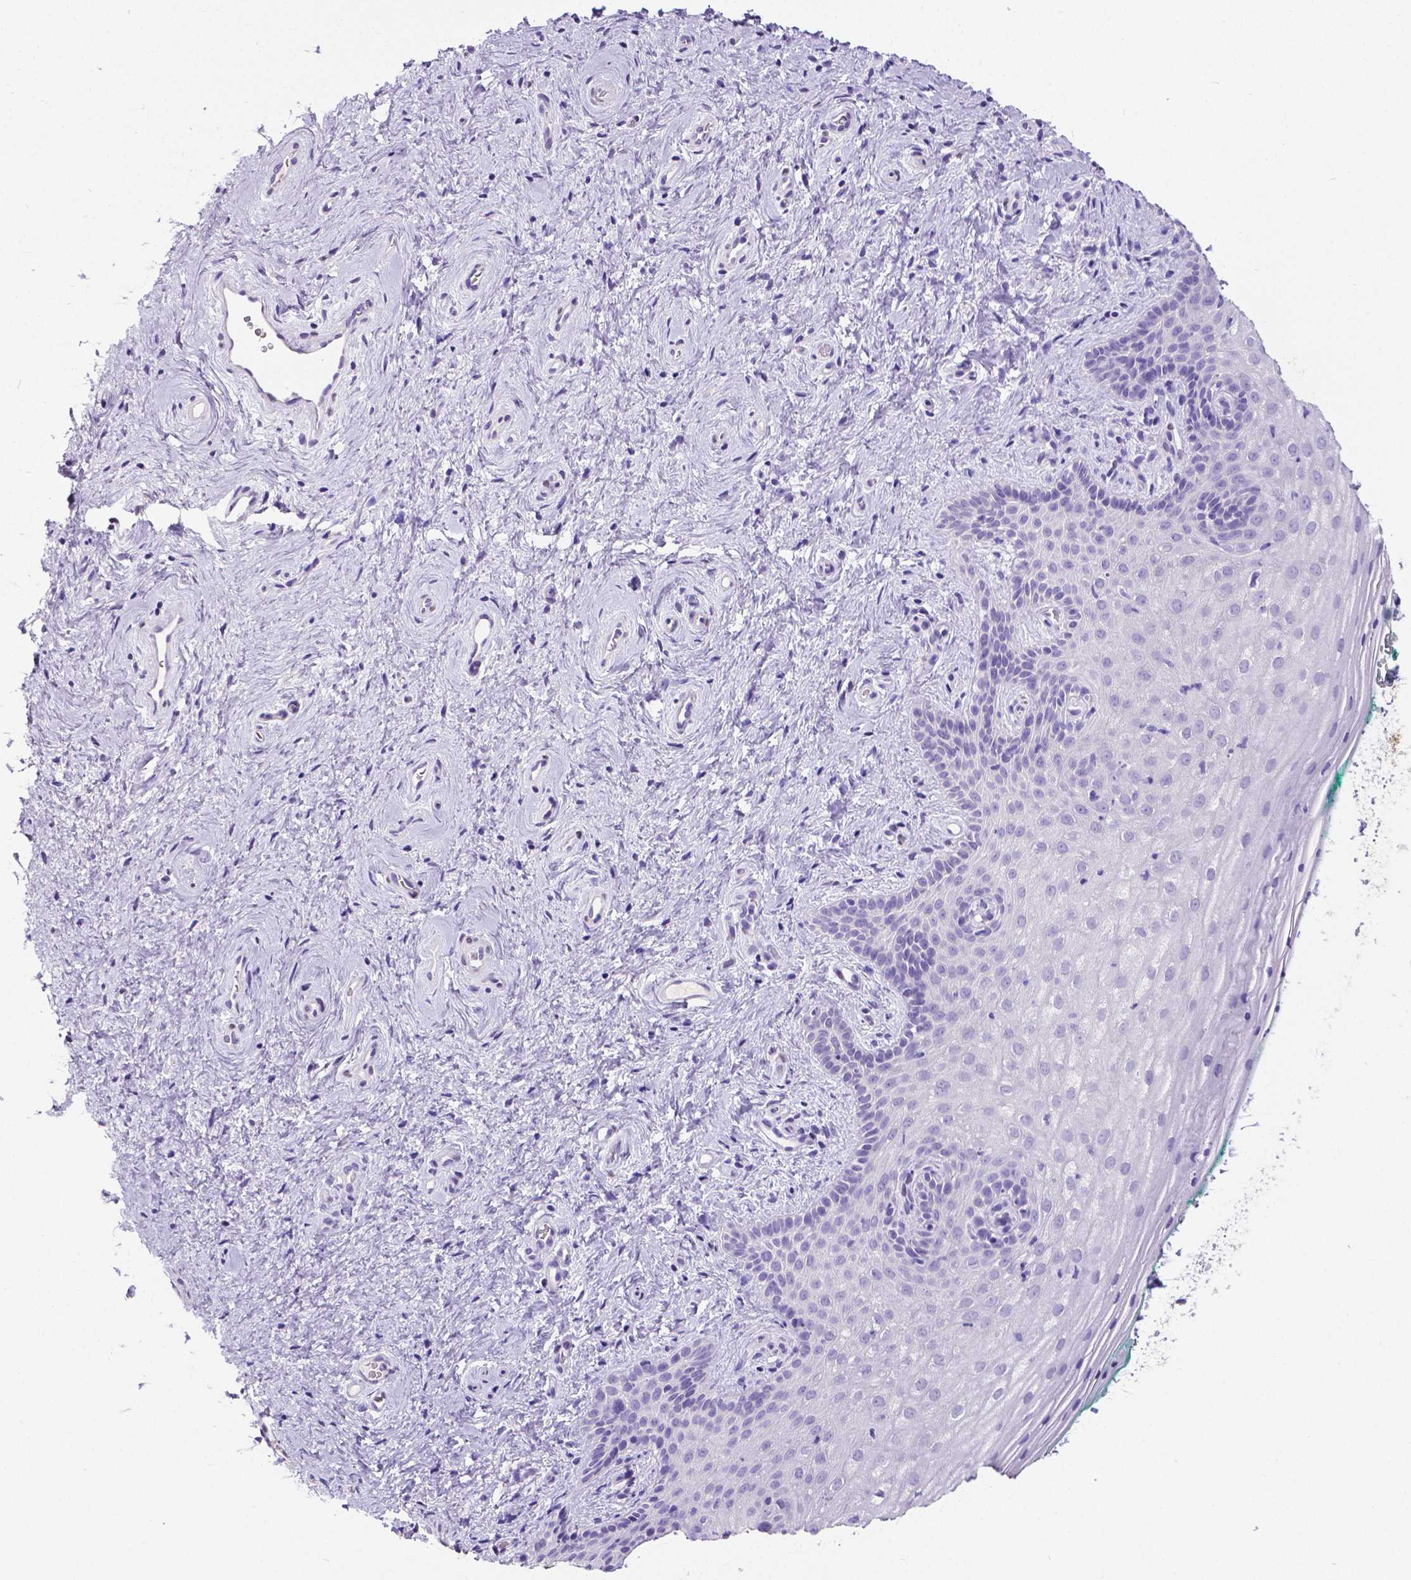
{"staining": {"intensity": "negative", "quantity": "none", "location": "none"}, "tissue": "vagina", "cell_type": "Squamous epithelial cells", "image_type": "normal", "snomed": [{"axis": "morphology", "description": "Normal tissue, NOS"}, {"axis": "topography", "description": "Vagina"}], "caption": "Immunohistochemistry (IHC) image of benign vagina: human vagina stained with DAB (3,3'-diaminobenzidine) displays no significant protein staining in squamous epithelial cells. The staining is performed using DAB brown chromogen with nuclei counter-stained in using hematoxylin.", "gene": "SATB2", "patient": {"sex": "female", "age": 45}}